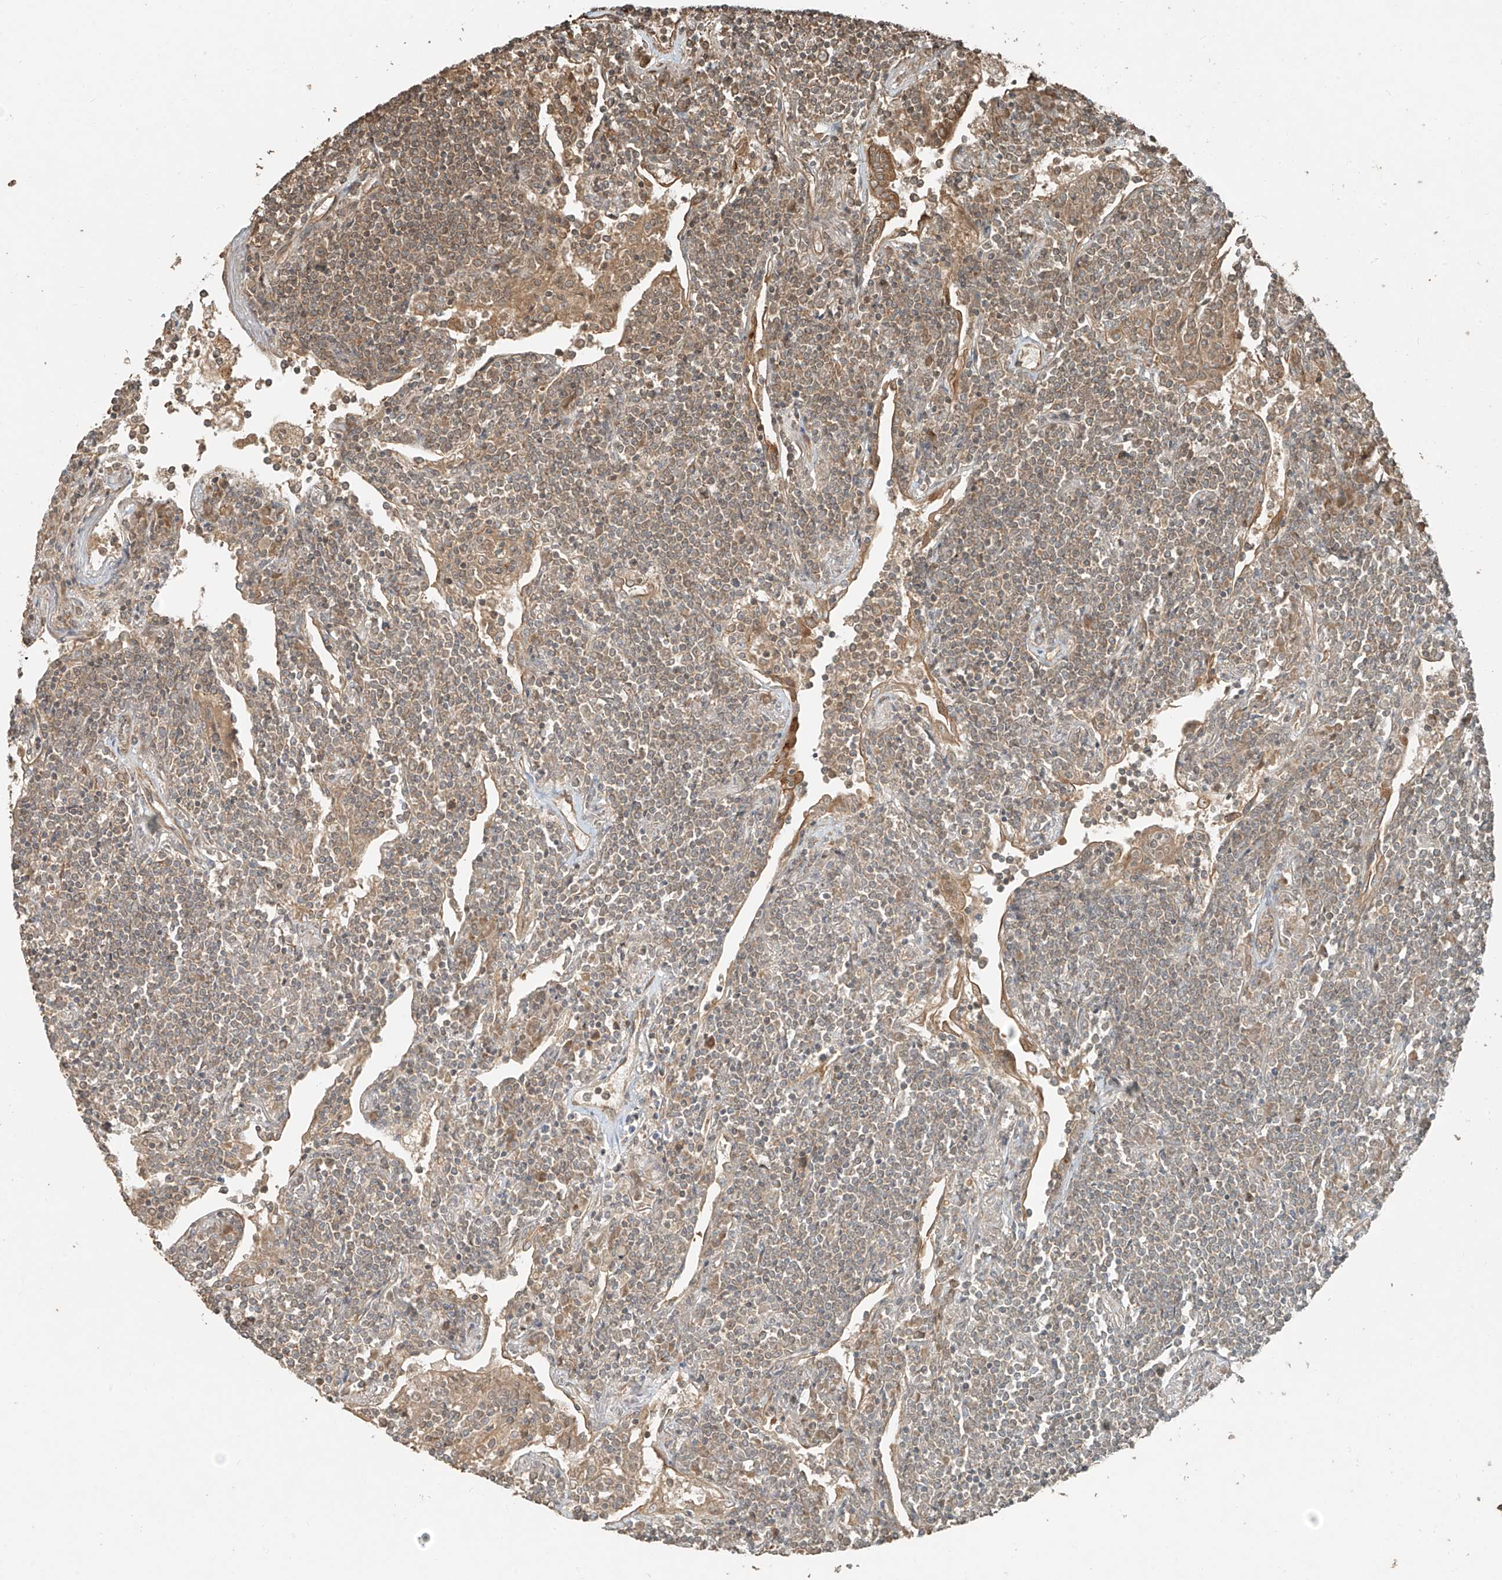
{"staining": {"intensity": "weak", "quantity": "25%-75%", "location": "cytoplasmic/membranous"}, "tissue": "lymphoma", "cell_type": "Tumor cells", "image_type": "cancer", "snomed": [{"axis": "morphology", "description": "Malignant lymphoma, non-Hodgkin's type, Low grade"}, {"axis": "topography", "description": "Lung"}], "caption": "About 25%-75% of tumor cells in human malignant lymphoma, non-Hodgkin's type (low-grade) exhibit weak cytoplasmic/membranous protein staining as visualized by brown immunohistochemical staining.", "gene": "ANKZF1", "patient": {"sex": "female", "age": 71}}